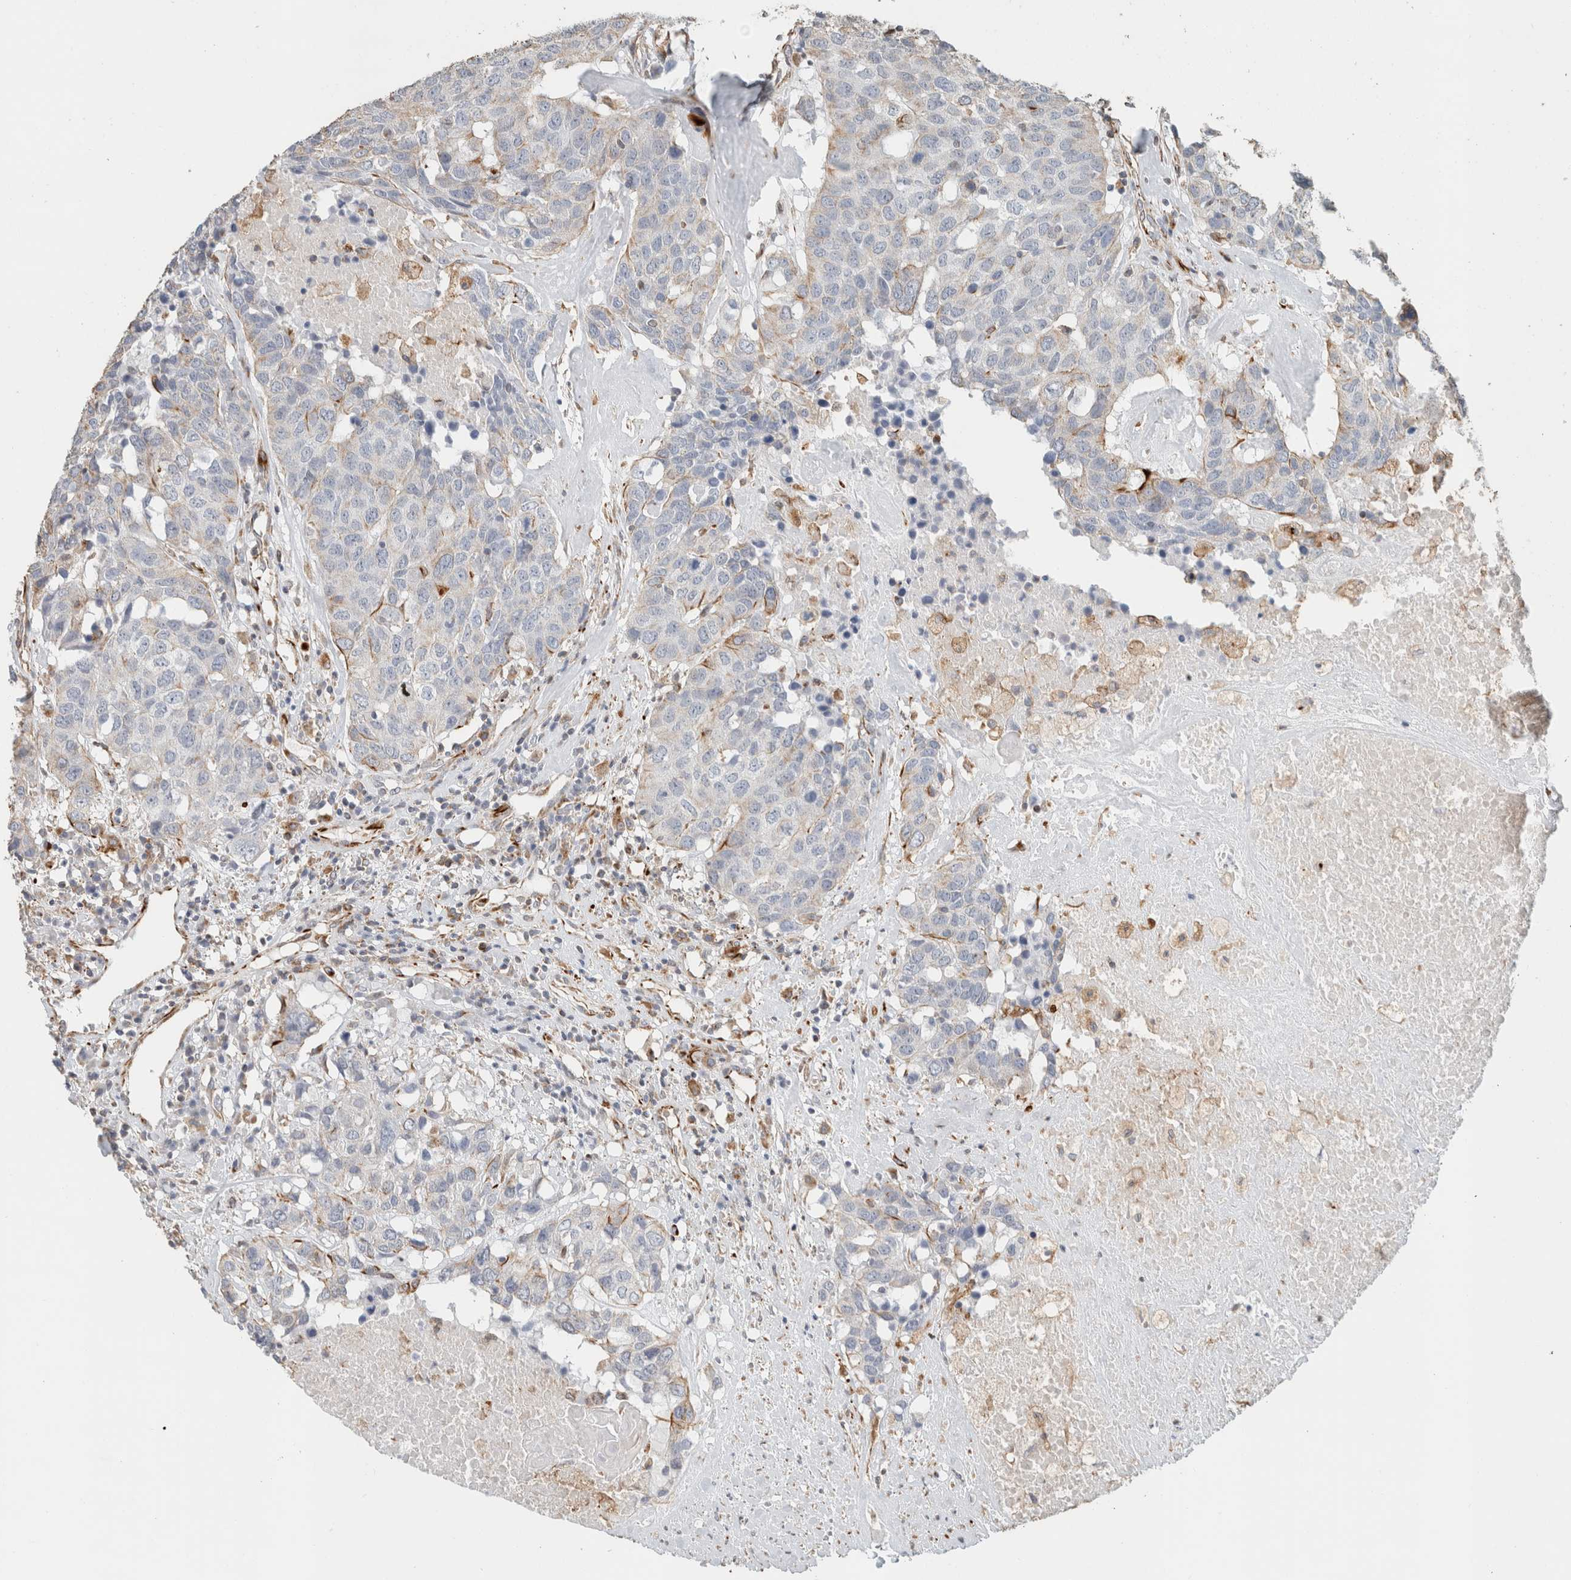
{"staining": {"intensity": "negative", "quantity": "none", "location": "none"}, "tissue": "head and neck cancer", "cell_type": "Tumor cells", "image_type": "cancer", "snomed": [{"axis": "morphology", "description": "Squamous cell carcinoma, NOS"}, {"axis": "topography", "description": "Head-Neck"}], "caption": "DAB (3,3'-diaminobenzidine) immunohistochemical staining of human head and neck cancer displays no significant positivity in tumor cells. (IHC, brightfield microscopy, high magnification).", "gene": "LY86", "patient": {"sex": "male", "age": 66}}